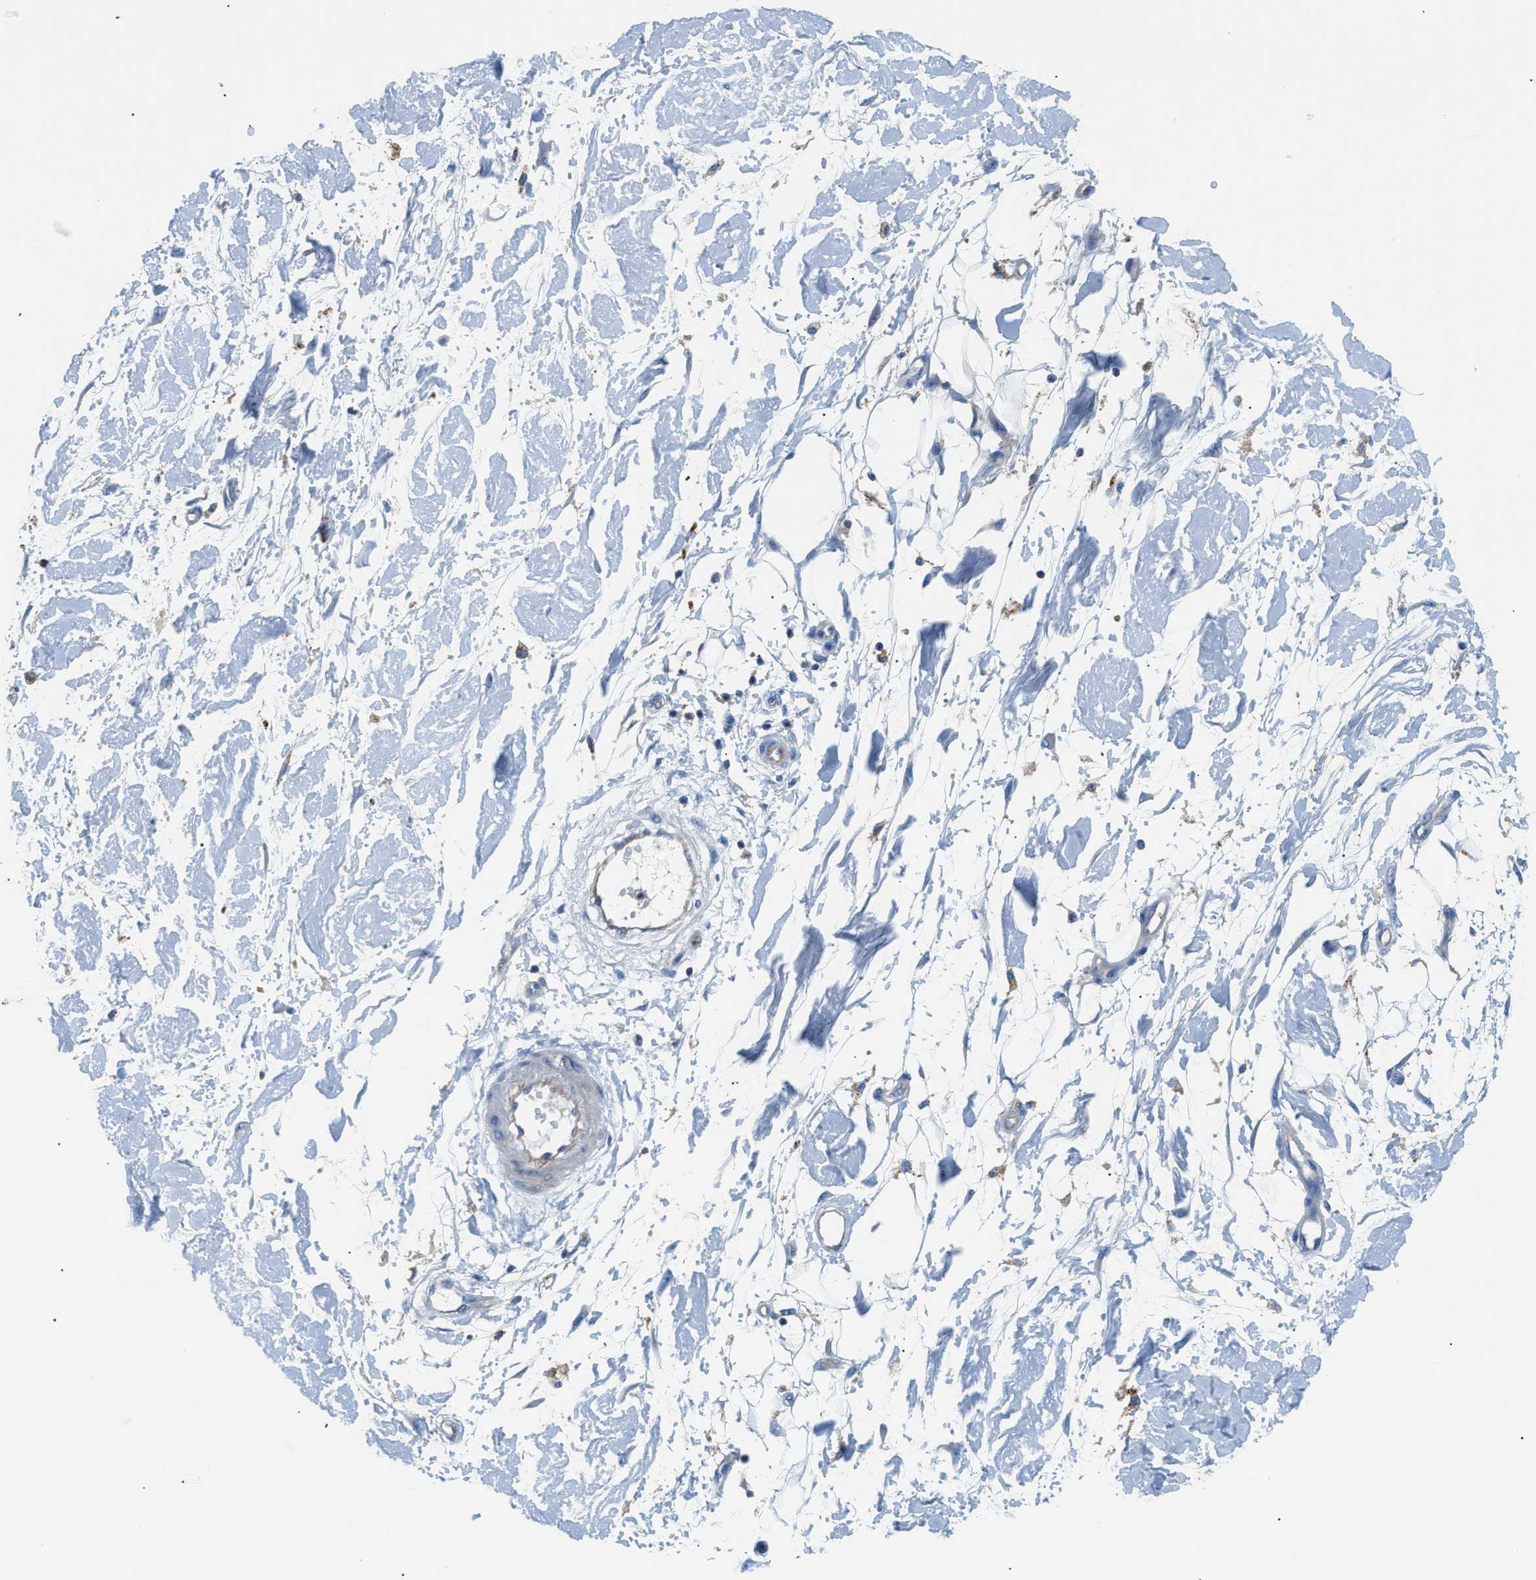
{"staining": {"intensity": "negative", "quantity": "none", "location": "none"}, "tissue": "adipose tissue", "cell_type": "Adipocytes", "image_type": "normal", "snomed": [{"axis": "morphology", "description": "Normal tissue, NOS"}, {"axis": "topography", "description": "Soft tissue"}, {"axis": "topography", "description": "Peripheral nerve tissue"}], "caption": "The micrograph demonstrates no staining of adipocytes in benign adipose tissue.", "gene": "ORAI1", "patient": {"sex": "female", "age": 71}}